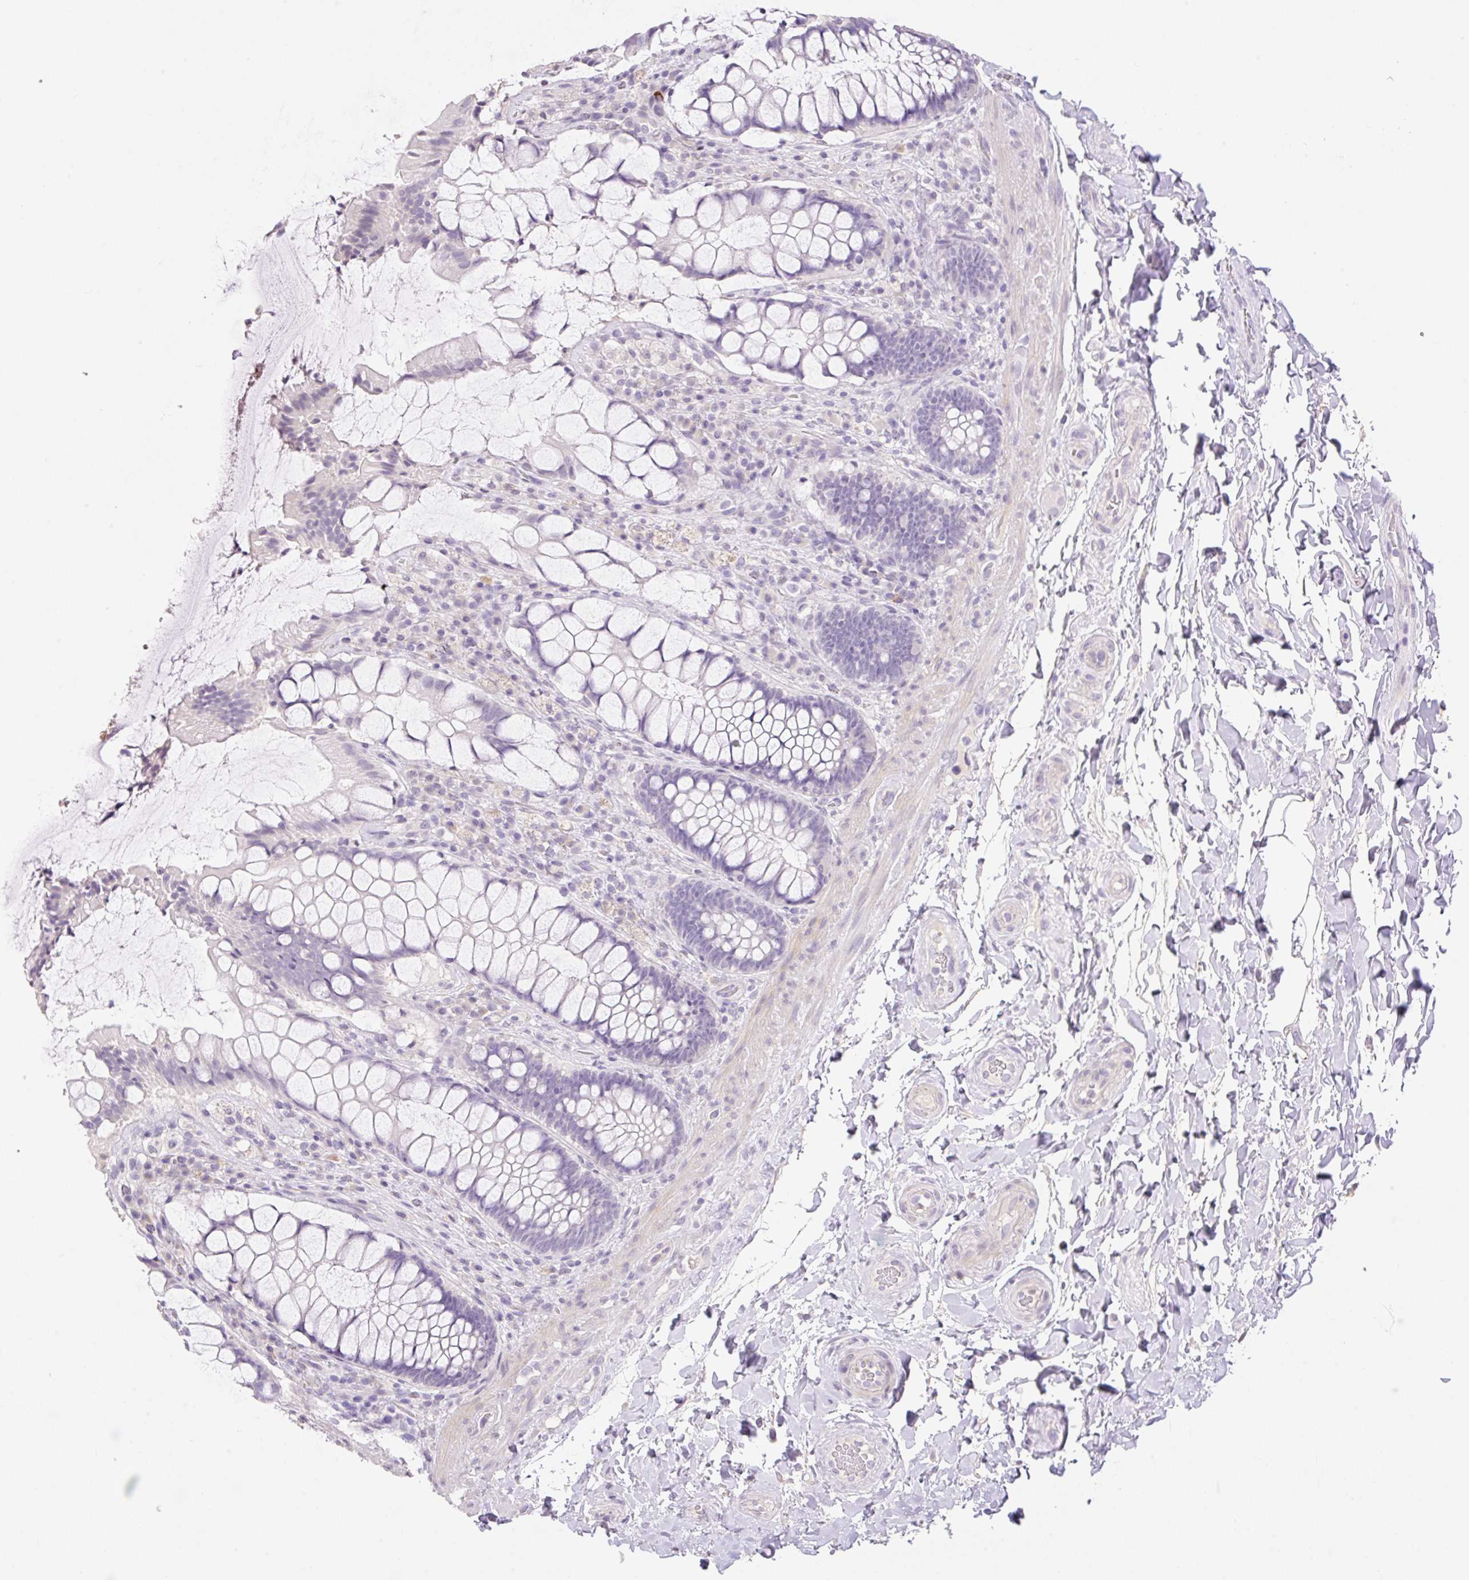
{"staining": {"intensity": "negative", "quantity": "none", "location": "none"}, "tissue": "rectum", "cell_type": "Glandular cells", "image_type": "normal", "snomed": [{"axis": "morphology", "description": "Normal tissue, NOS"}, {"axis": "topography", "description": "Rectum"}], "caption": "The immunohistochemistry (IHC) histopathology image has no significant staining in glandular cells of rectum.", "gene": "HCRTR2", "patient": {"sex": "female", "age": 58}}